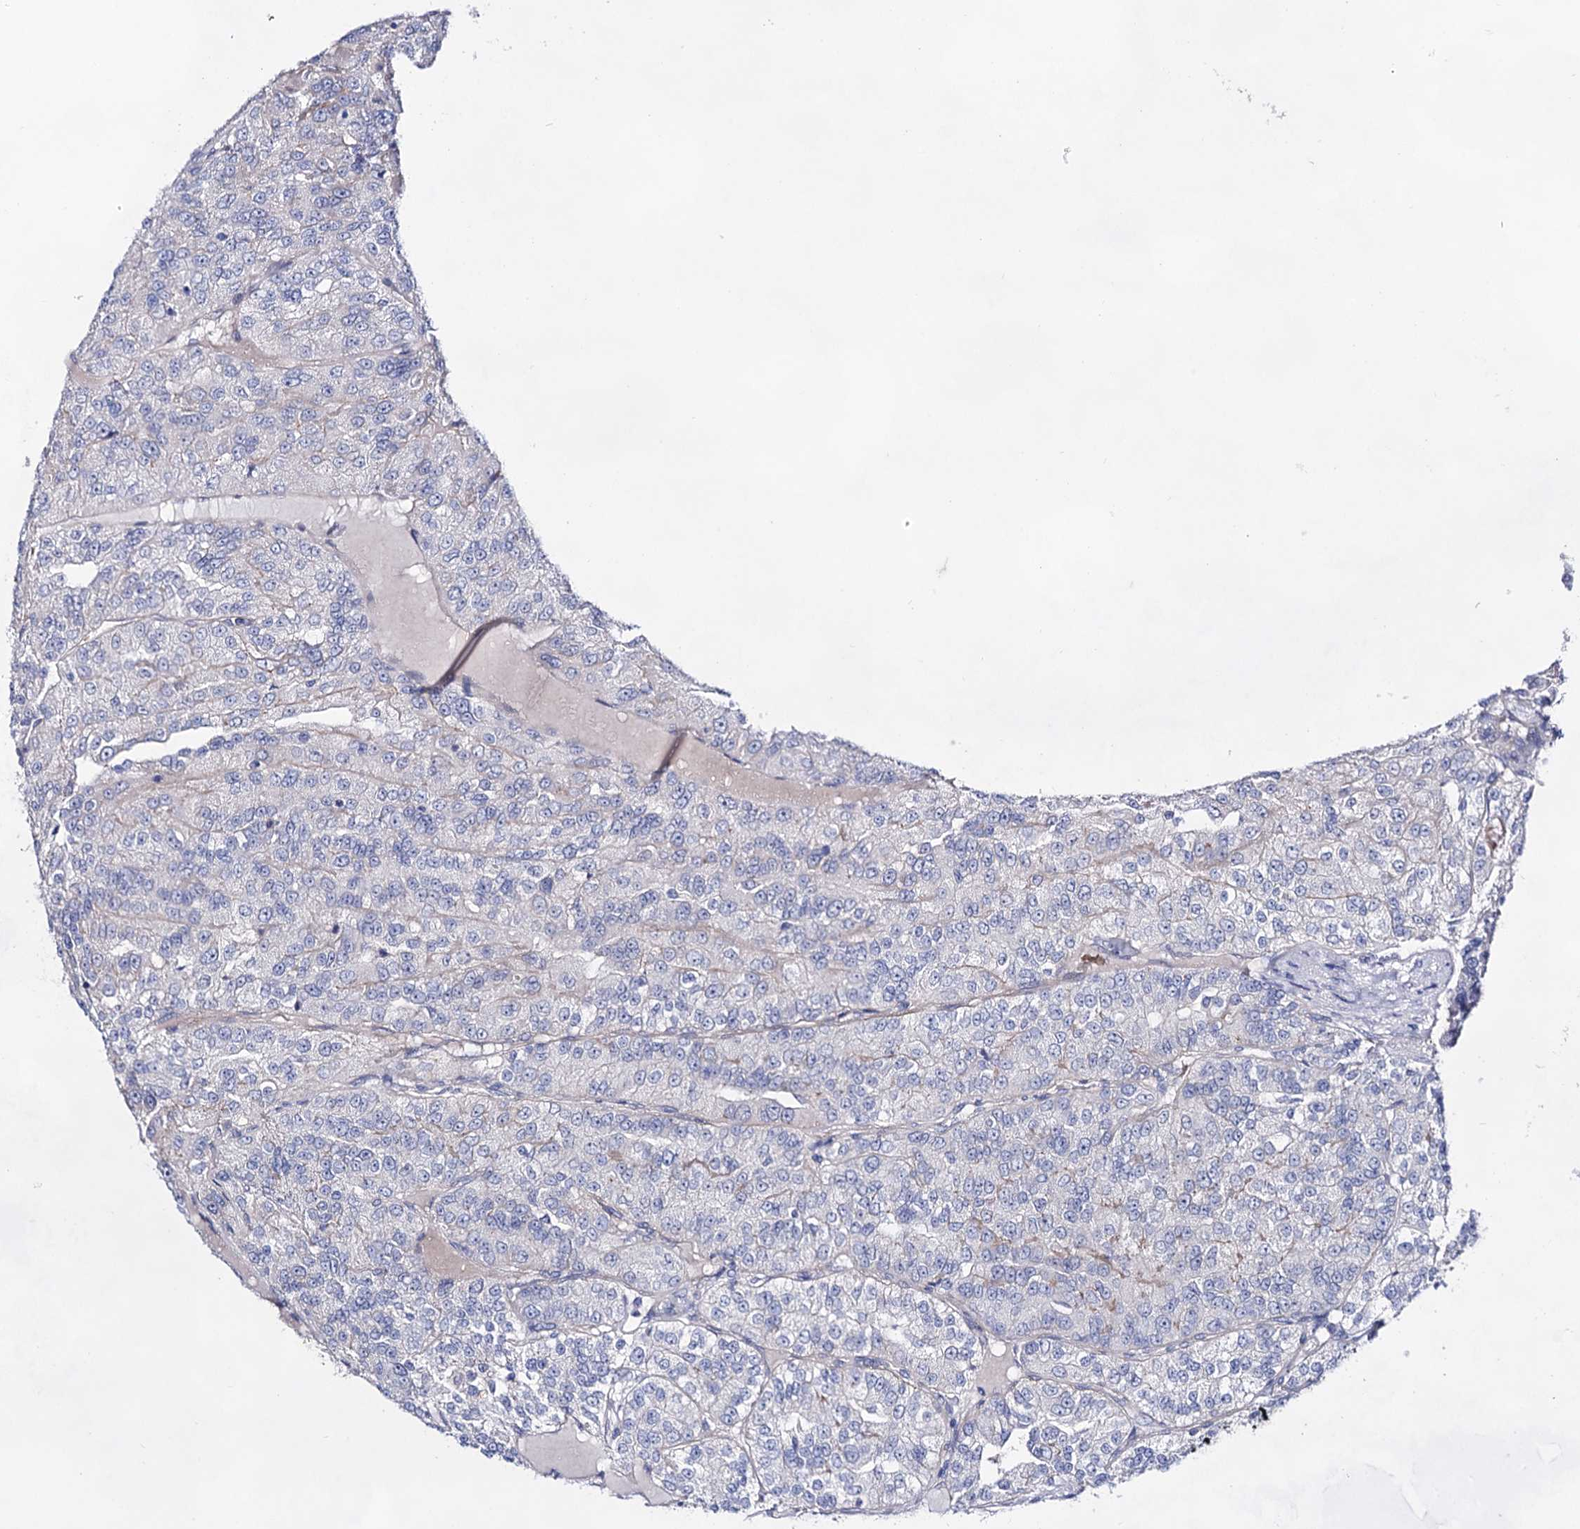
{"staining": {"intensity": "negative", "quantity": "none", "location": "none"}, "tissue": "renal cancer", "cell_type": "Tumor cells", "image_type": "cancer", "snomed": [{"axis": "morphology", "description": "Adenocarcinoma, NOS"}, {"axis": "topography", "description": "Kidney"}], "caption": "The micrograph reveals no staining of tumor cells in adenocarcinoma (renal). (DAB (3,3'-diaminobenzidine) IHC, high magnification).", "gene": "PLIN1", "patient": {"sex": "female", "age": 63}}